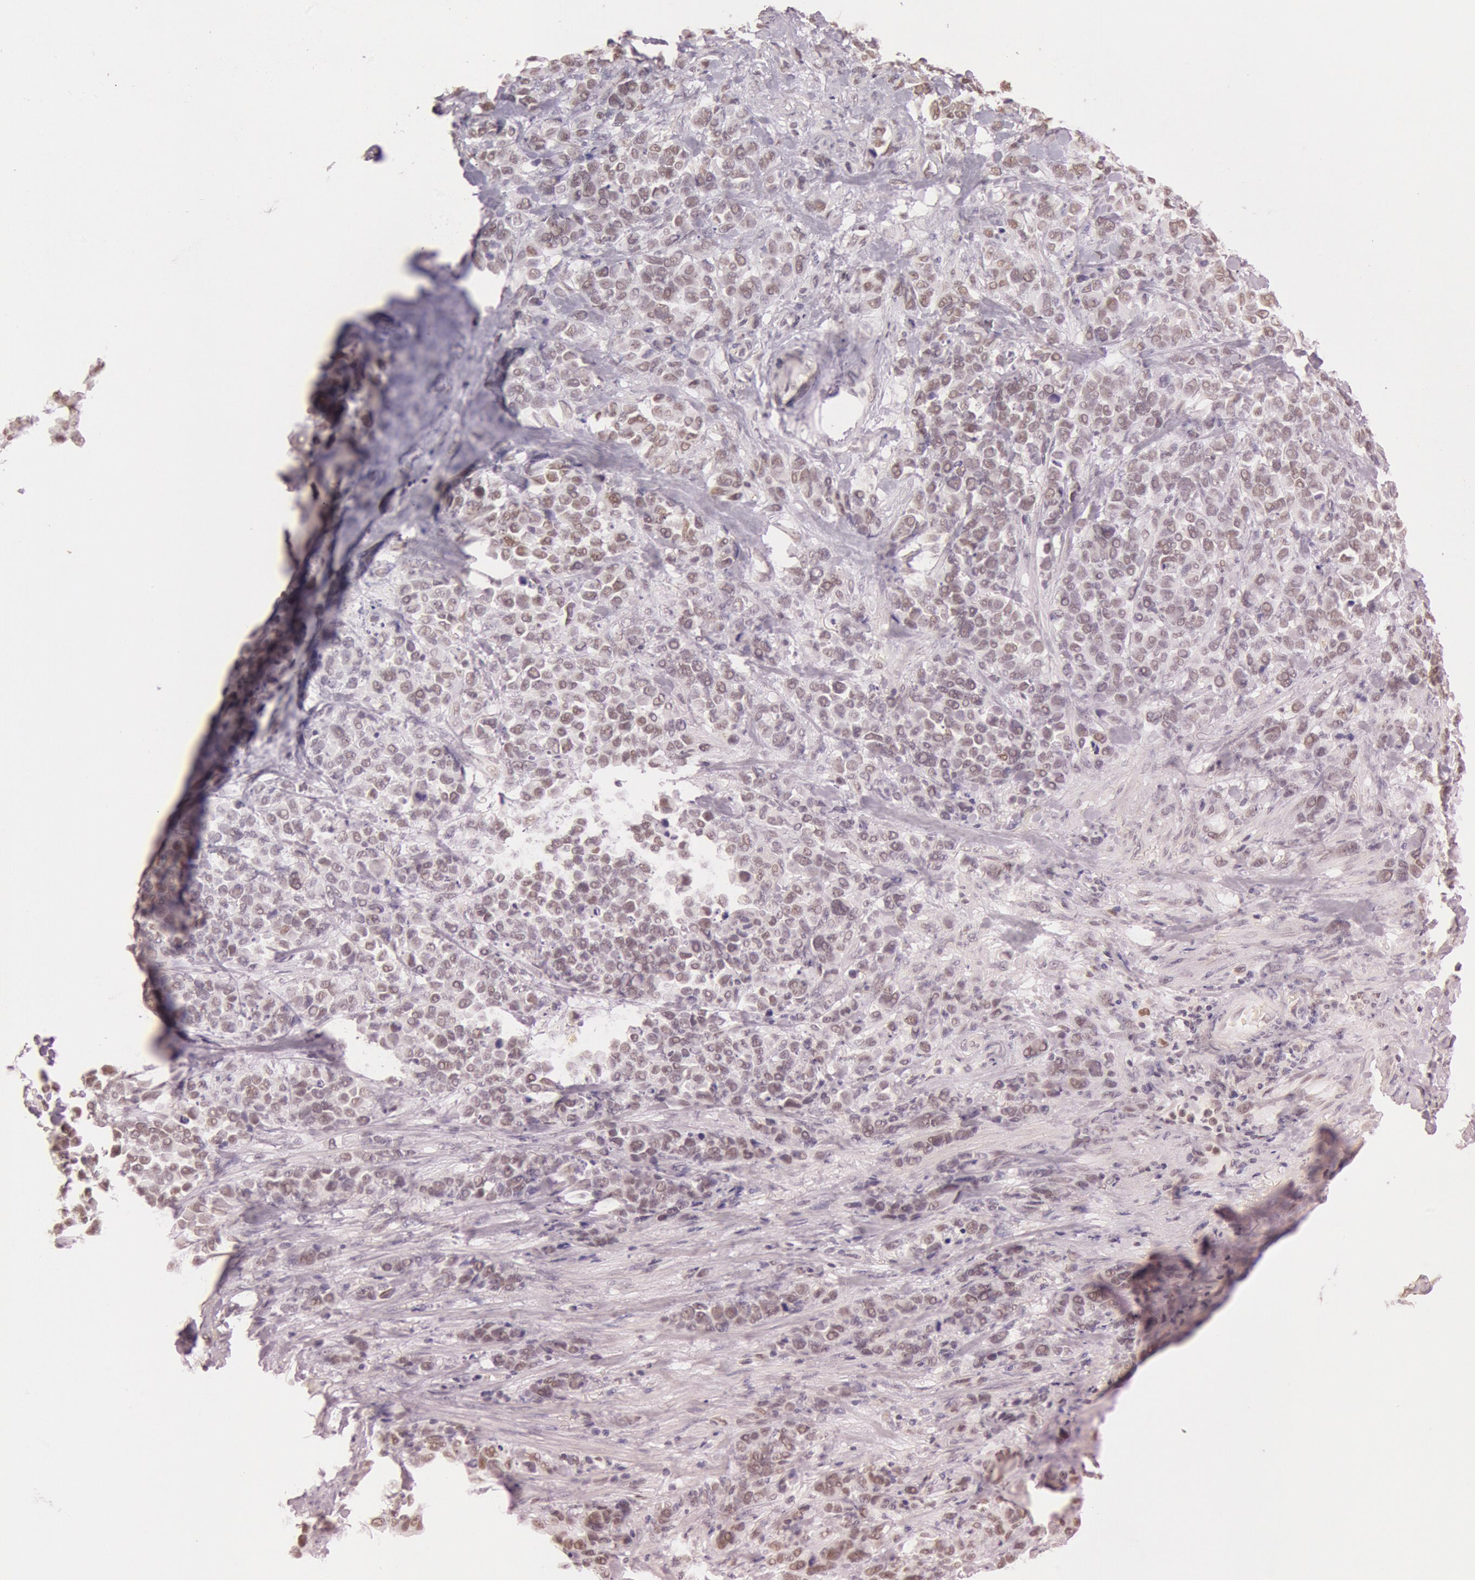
{"staining": {"intensity": "weak", "quantity": "25%-75%", "location": "nuclear"}, "tissue": "stomach cancer", "cell_type": "Tumor cells", "image_type": "cancer", "snomed": [{"axis": "morphology", "description": "Adenocarcinoma, NOS"}, {"axis": "topography", "description": "Stomach, upper"}], "caption": "Human stomach adenocarcinoma stained for a protein (brown) reveals weak nuclear positive positivity in approximately 25%-75% of tumor cells.", "gene": "TASL", "patient": {"sex": "male", "age": 71}}